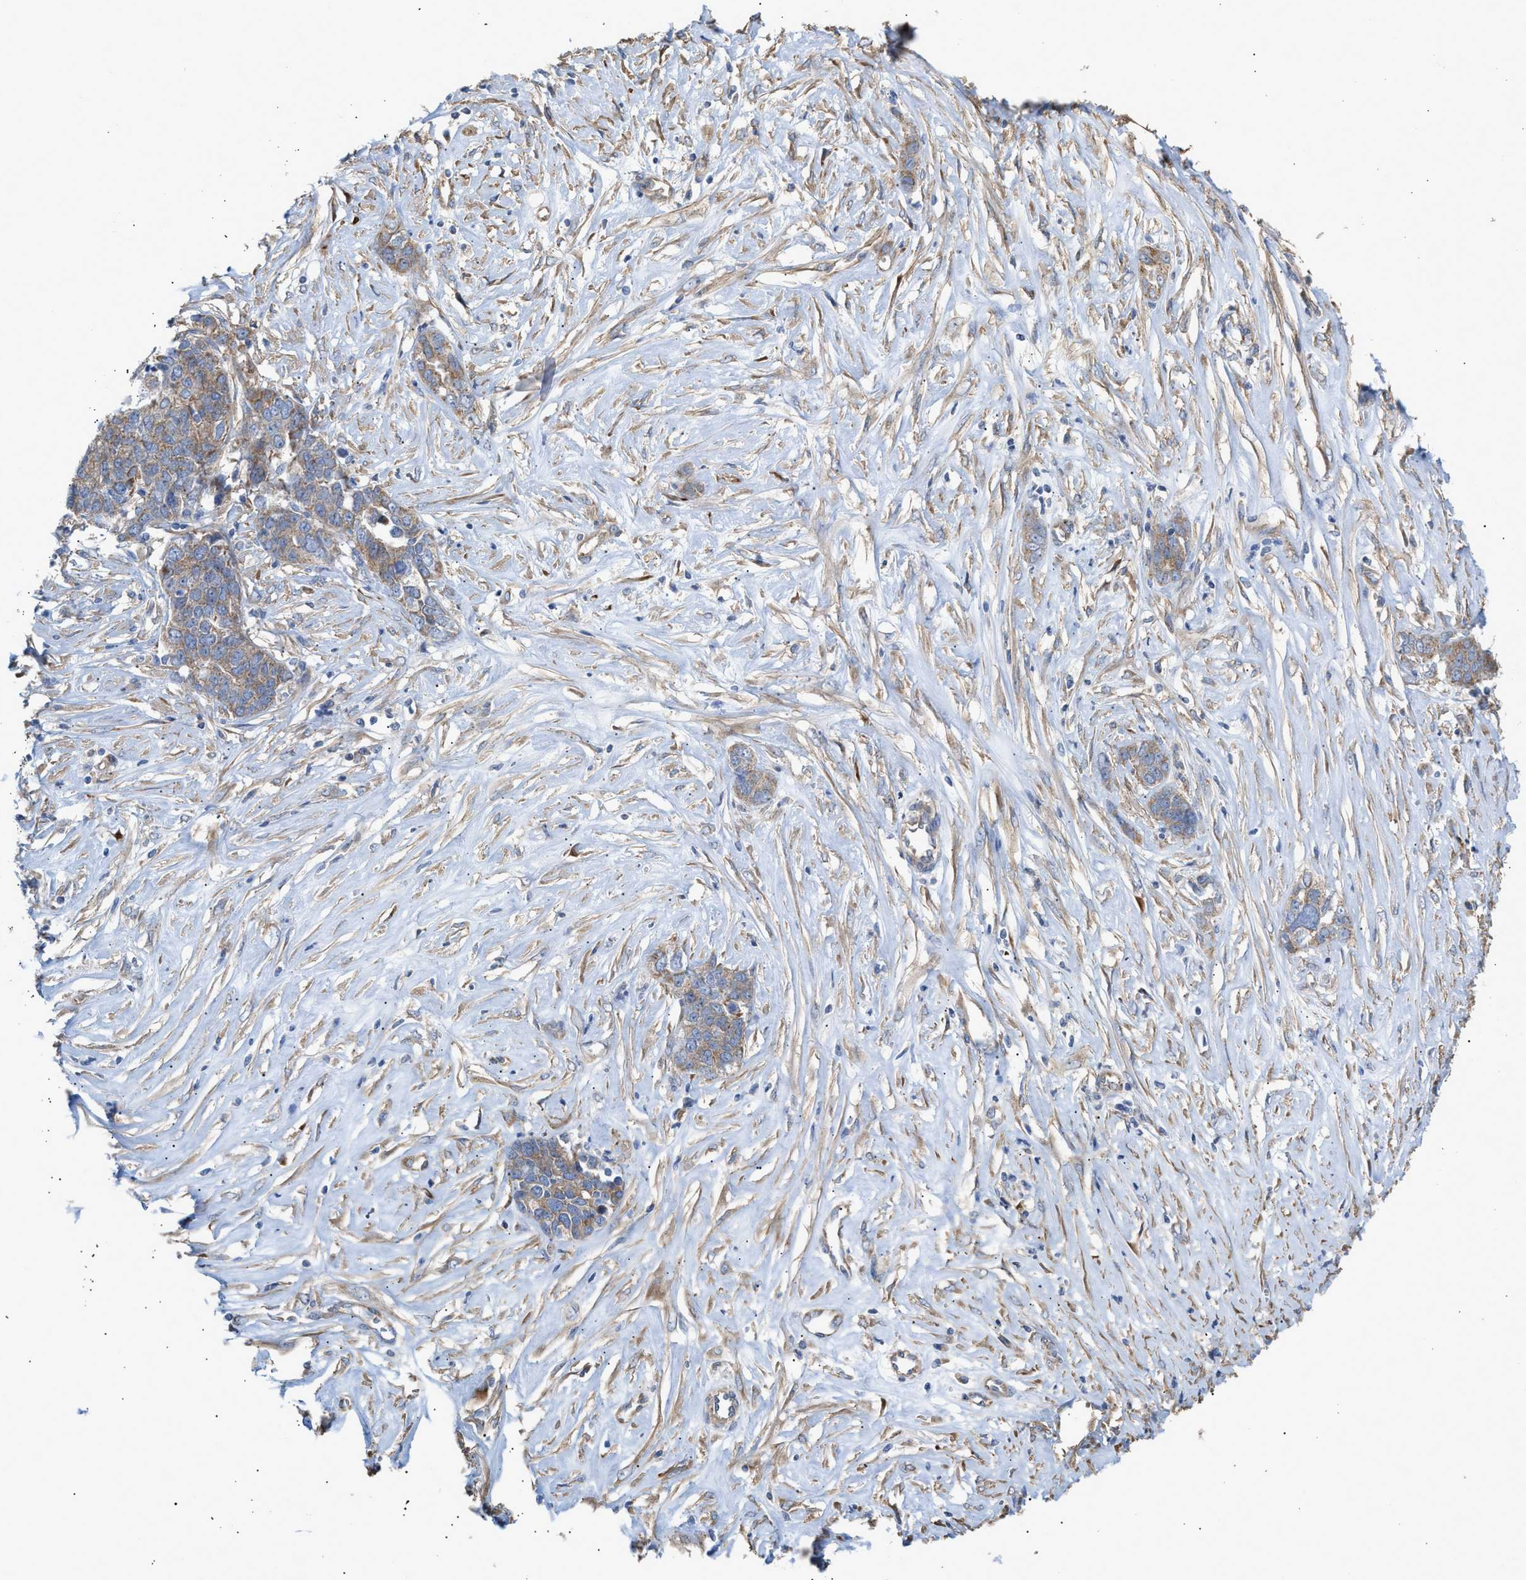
{"staining": {"intensity": "weak", "quantity": ">75%", "location": "cytoplasmic/membranous"}, "tissue": "ovarian cancer", "cell_type": "Tumor cells", "image_type": "cancer", "snomed": [{"axis": "morphology", "description": "Cystadenocarcinoma, serous, NOS"}, {"axis": "topography", "description": "Ovary"}], "caption": "Protein analysis of ovarian cancer tissue reveals weak cytoplasmic/membranous staining in about >75% of tumor cells. (DAB IHC with brightfield microscopy, high magnification).", "gene": "OXSM", "patient": {"sex": "female", "age": 44}}